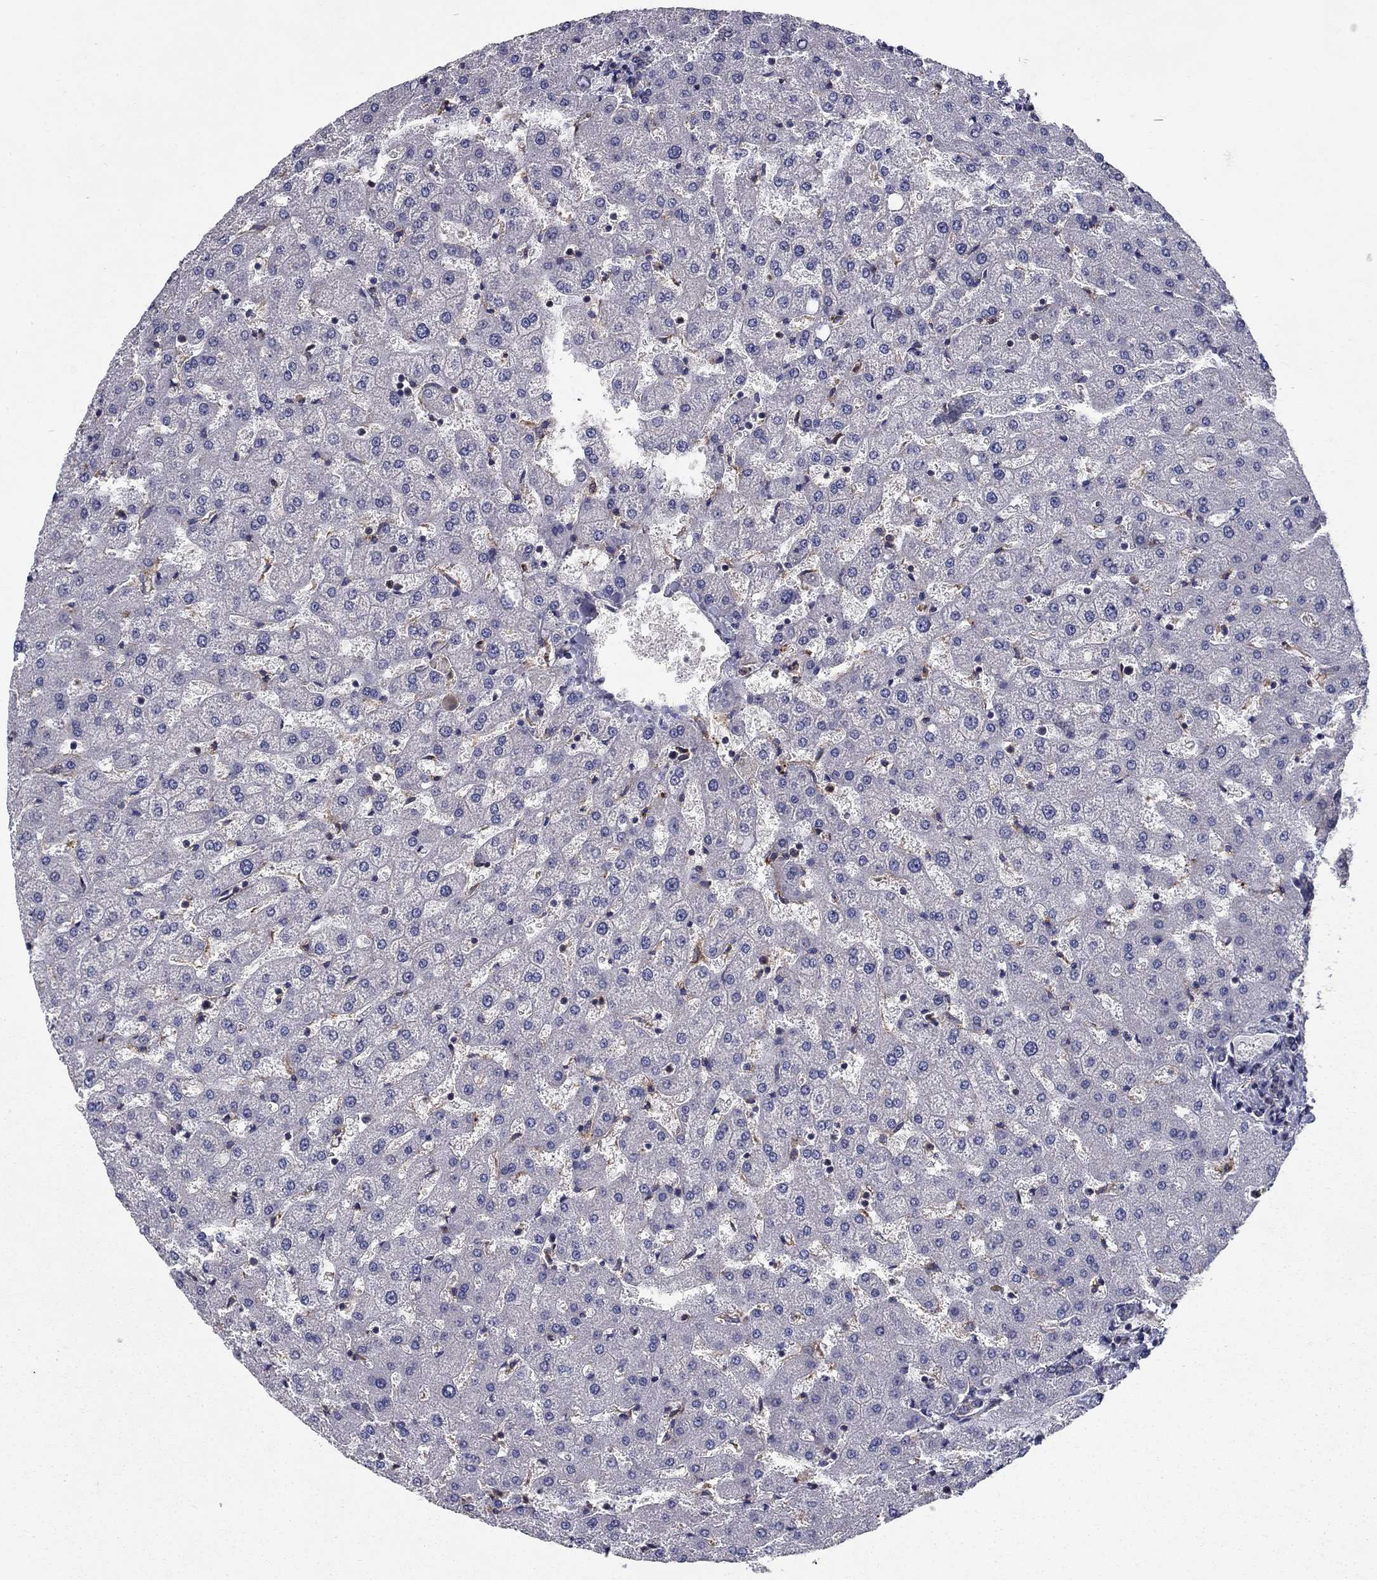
{"staining": {"intensity": "negative", "quantity": "none", "location": "none"}, "tissue": "liver", "cell_type": "Cholangiocytes", "image_type": "normal", "snomed": [{"axis": "morphology", "description": "Normal tissue, NOS"}, {"axis": "topography", "description": "Liver"}], "caption": "A photomicrograph of human liver is negative for staining in cholangiocytes. (DAB immunohistochemistry (IHC) visualized using brightfield microscopy, high magnification).", "gene": "GLTP", "patient": {"sex": "female", "age": 50}}